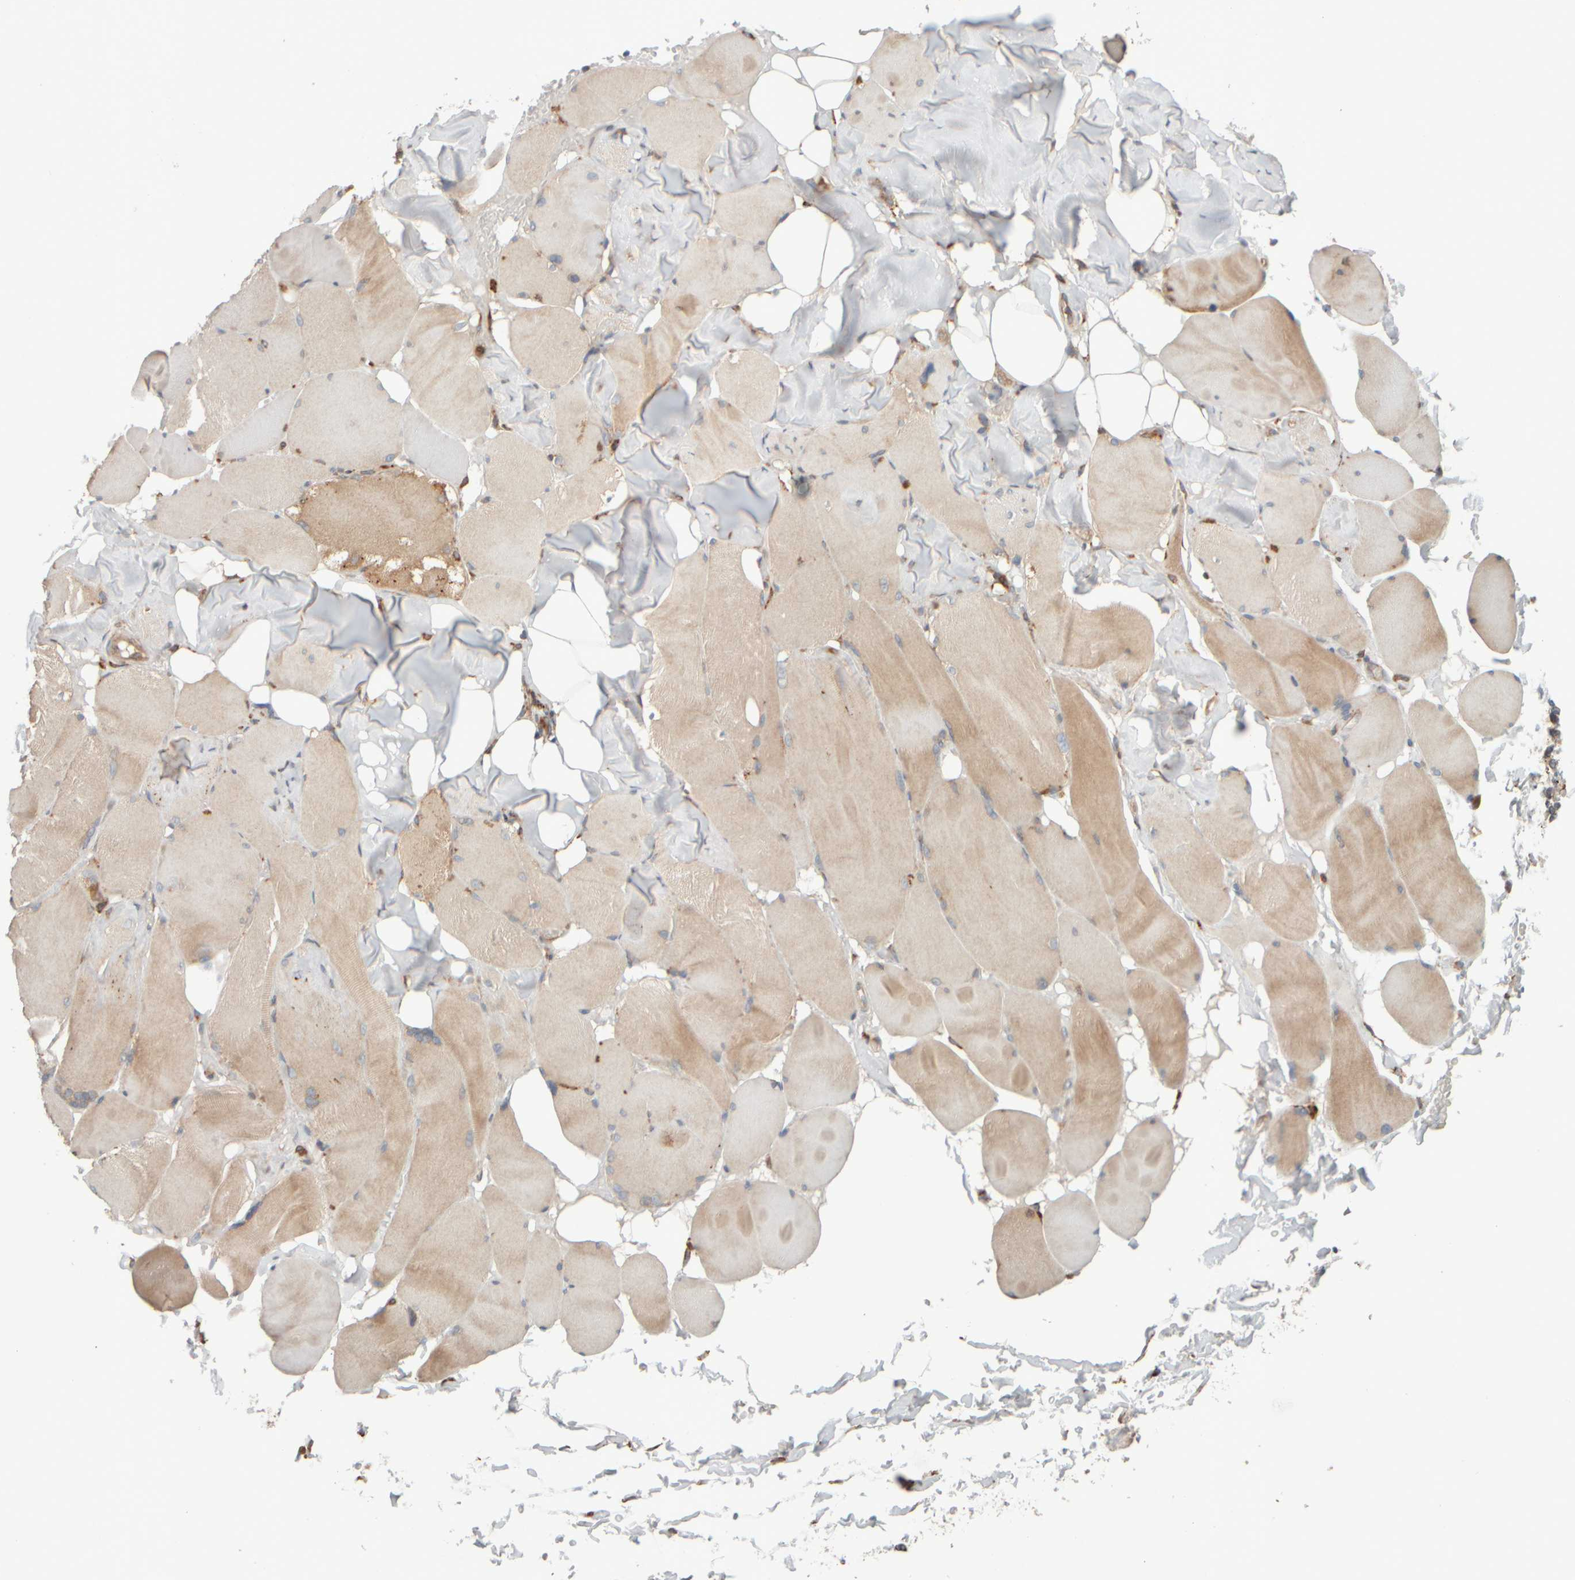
{"staining": {"intensity": "weak", "quantity": "25%-75%", "location": "cytoplasmic/membranous"}, "tissue": "skeletal muscle", "cell_type": "Myocytes", "image_type": "normal", "snomed": [{"axis": "morphology", "description": "Normal tissue, NOS"}, {"axis": "topography", "description": "Skin"}, {"axis": "topography", "description": "Skeletal muscle"}], "caption": "Immunohistochemistry (IHC) histopathology image of normal human skeletal muscle stained for a protein (brown), which reveals low levels of weak cytoplasmic/membranous staining in approximately 25%-75% of myocytes.", "gene": "EIF2B3", "patient": {"sex": "male", "age": 83}}